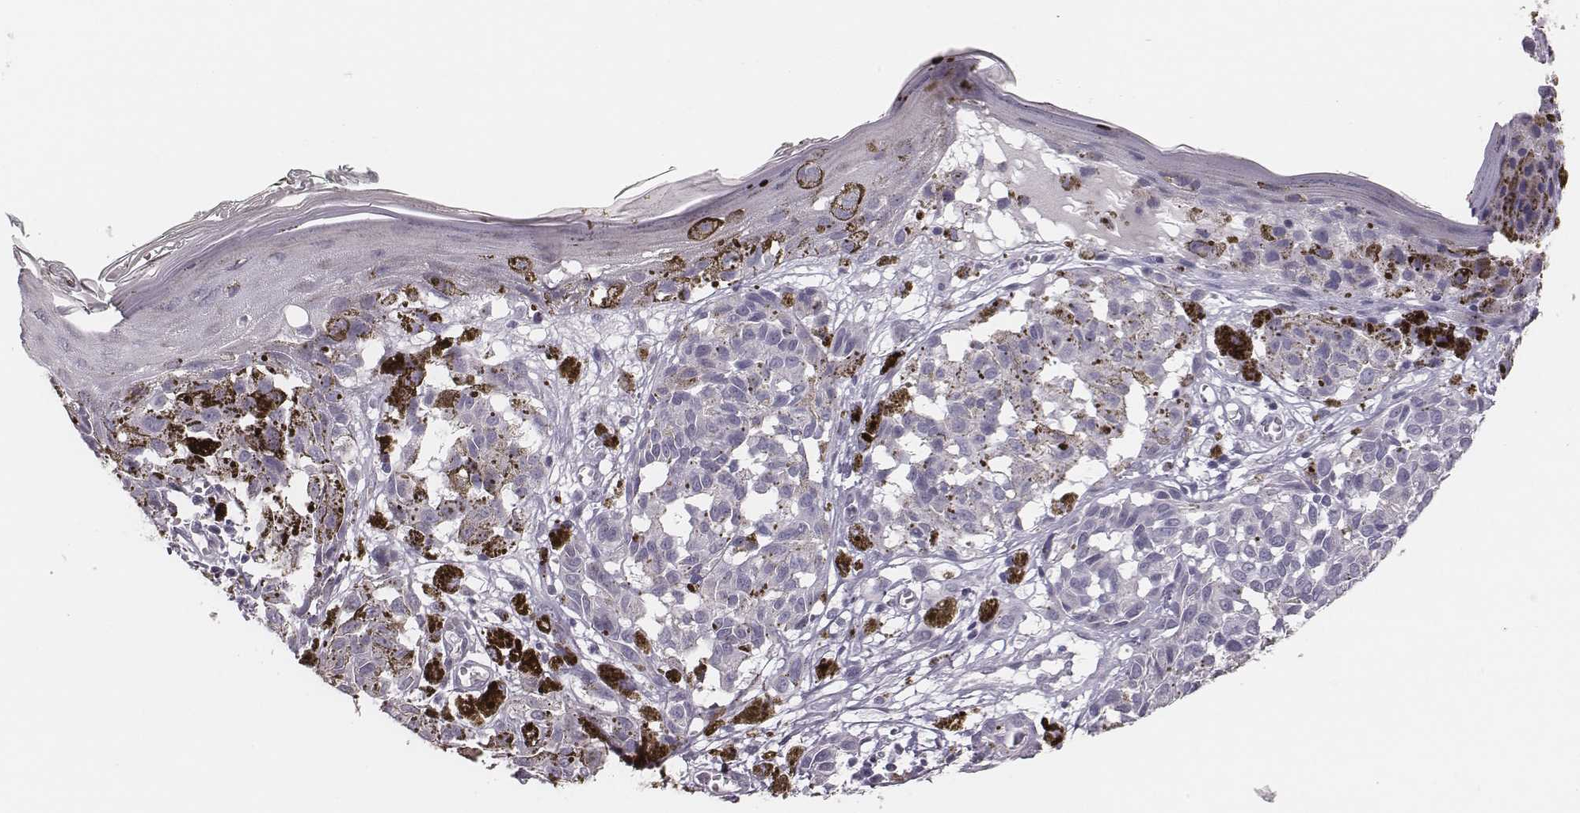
{"staining": {"intensity": "negative", "quantity": "none", "location": "none"}, "tissue": "melanoma", "cell_type": "Tumor cells", "image_type": "cancer", "snomed": [{"axis": "morphology", "description": "Malignant melanoma, NOS"}, {"axis": "topography", "description": "Skin"}], "caption": "Immunohistochemistry image of human melanoma stained for a protein (brown), which reveals no expression in tumor cells.", "gene": "CSHL1", "patient": {"sex": "female", "age": 38}}